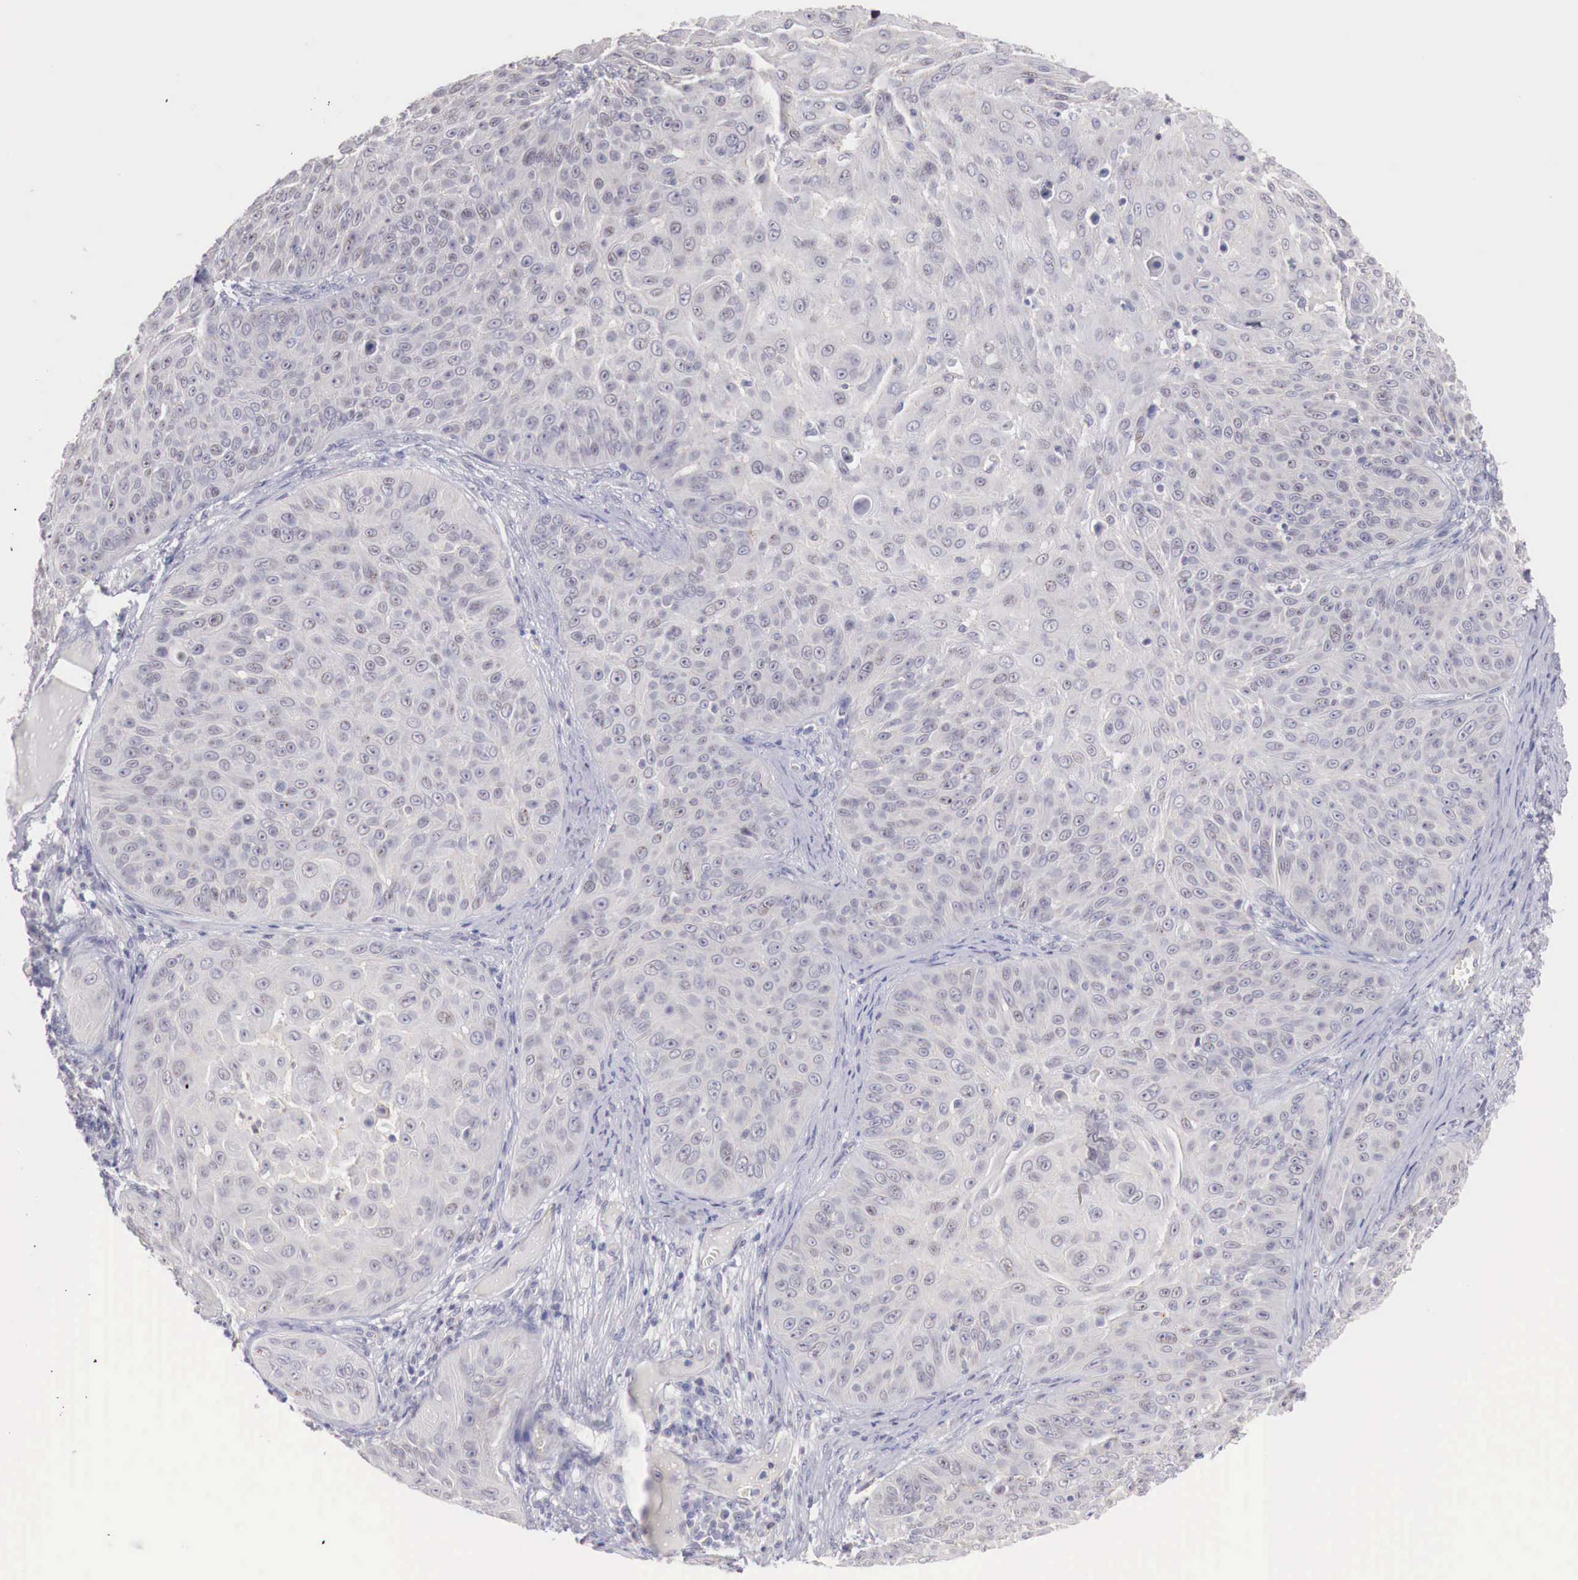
{"staining": {"intensity": "negative", "quantity": "none", "location": "none"}, "tissue": "skin cancer", "cell_type": "Tumor cells", "image_type": "cancer", "snomed": [{"axis": "morphology", "description": "Squamous cell carcinoma, NOS"}, {"axis": "topography", "description": "Skin"}], "caption": "The micrograph demonstrates no staining of tumor cells in skin cancer (squamous cell carcinoma). (IHC, brightfield microscopy, high magnification).", "gene": "TRIM13", "patient": {"sex": "male", "age": 82}}